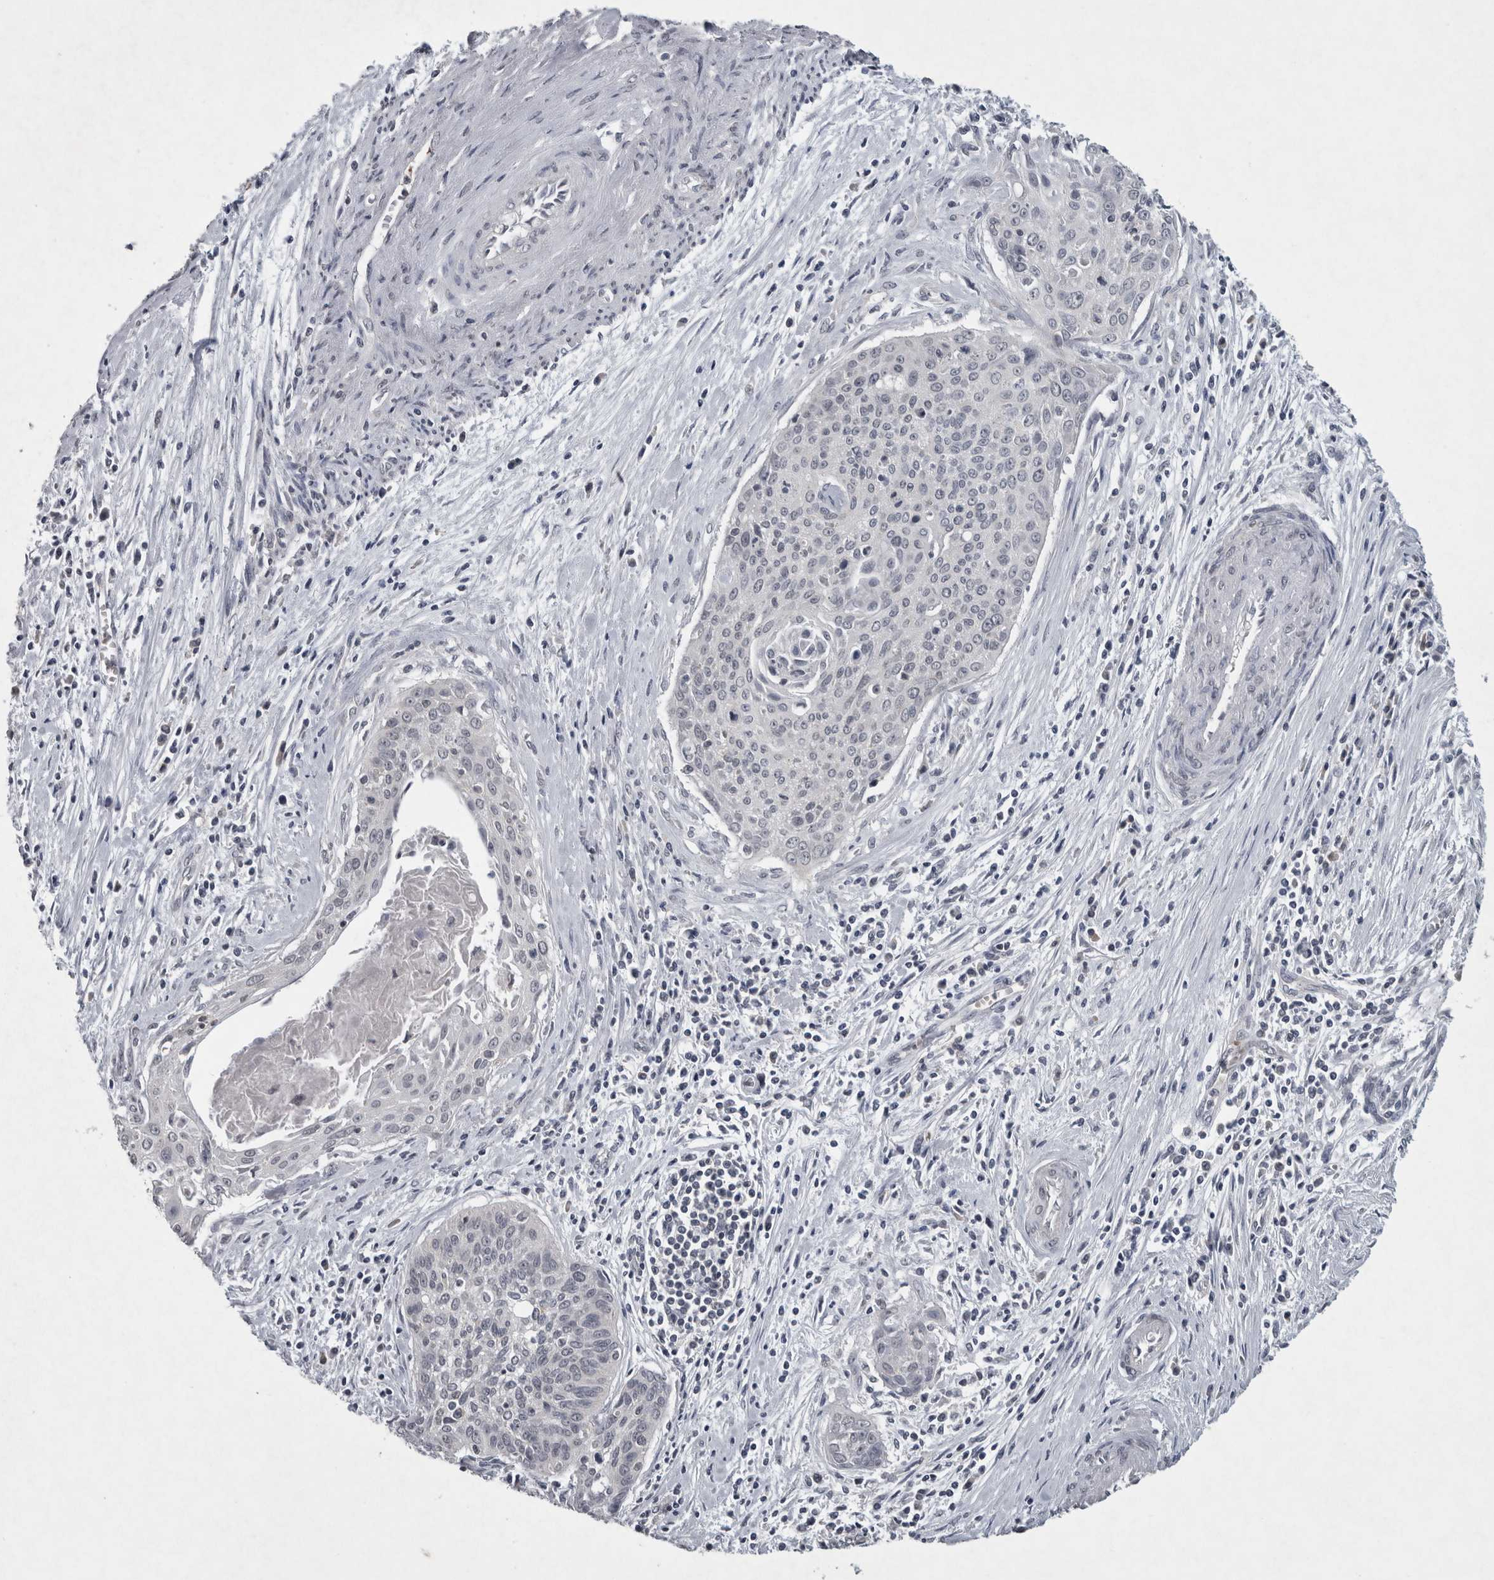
{"staining": {"intensity": "negative", "quantity": "none", "location": "none"}, "tissue": "cervical cancer", "cell_type": "Tumor cells", "image_type": "cancer", "snomed": [{"axis": "morphology", "description": "Squamous cell carcinoma, NOS"}, {"axis": "topography", "description": "Cervix"}], "caption": "Immunohistochemistry (IHC) of human cervical cancer (squamous cell carcinoma) shows no staining in tumor cells.", "gene": "WNT7A", "patient": {"sex": "female", "age": 55}}